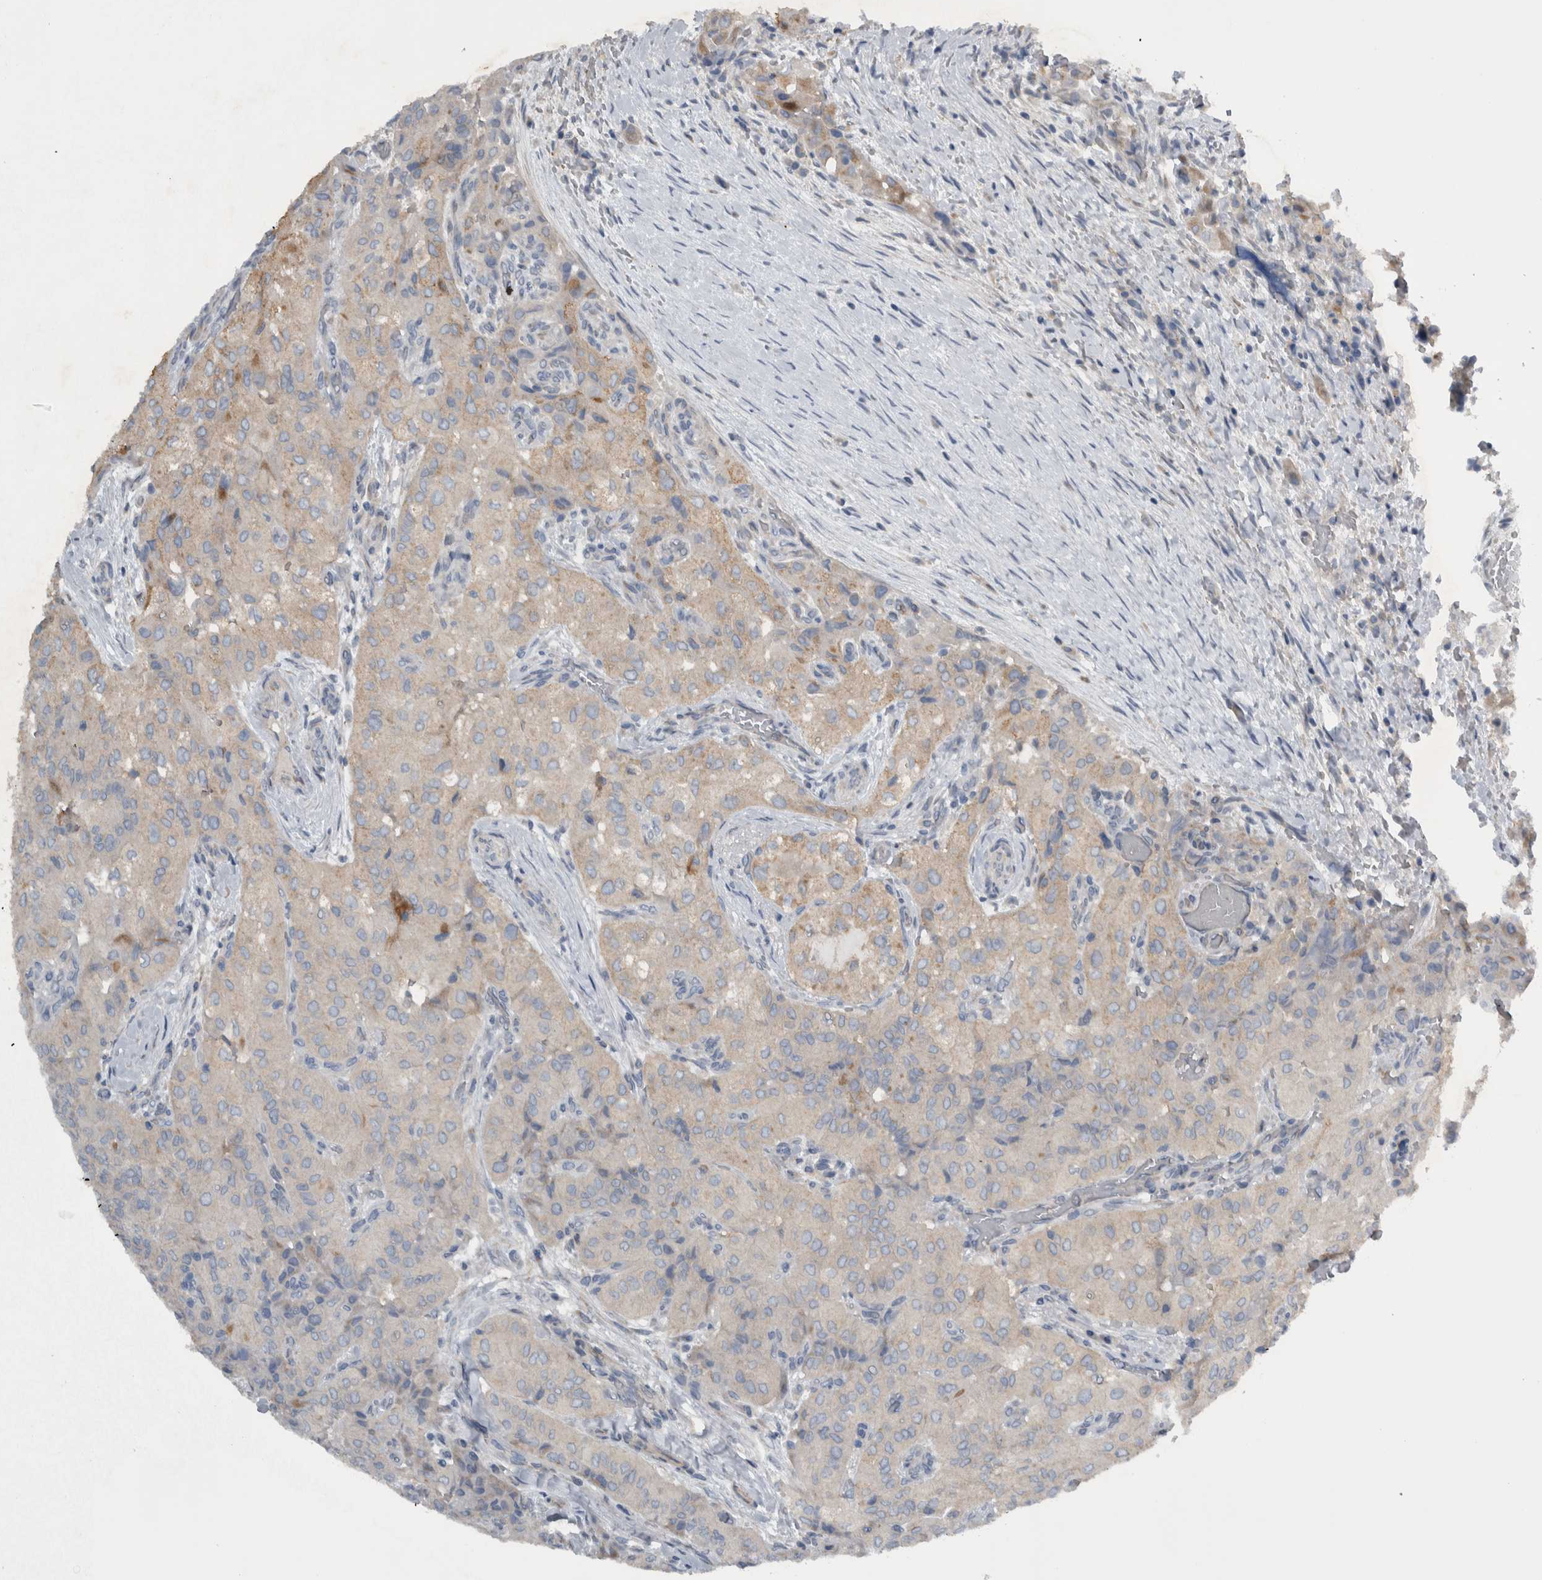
{"staining": {"intensity": "weak", "quantity": "<25%", "location": "cytoplasmic/membranous"}, "tissue": "thyroid cancer", "cell_type": "Tumor cells", "image_type": "cancer", "snomed": [{"axis": "morphology", "description": "Papillary adenocarcinoma, NOS"}, {"axis": "topography", "description": "Thyroid gland"}], "caption": "High power microscopy micrograph of an immunohistochemistry photomicrograph of thyroid cancer, revealing no significant expression in tumor cells.", "gene": "NT5C2", "patient": {"sex": "female", "age": 59}}